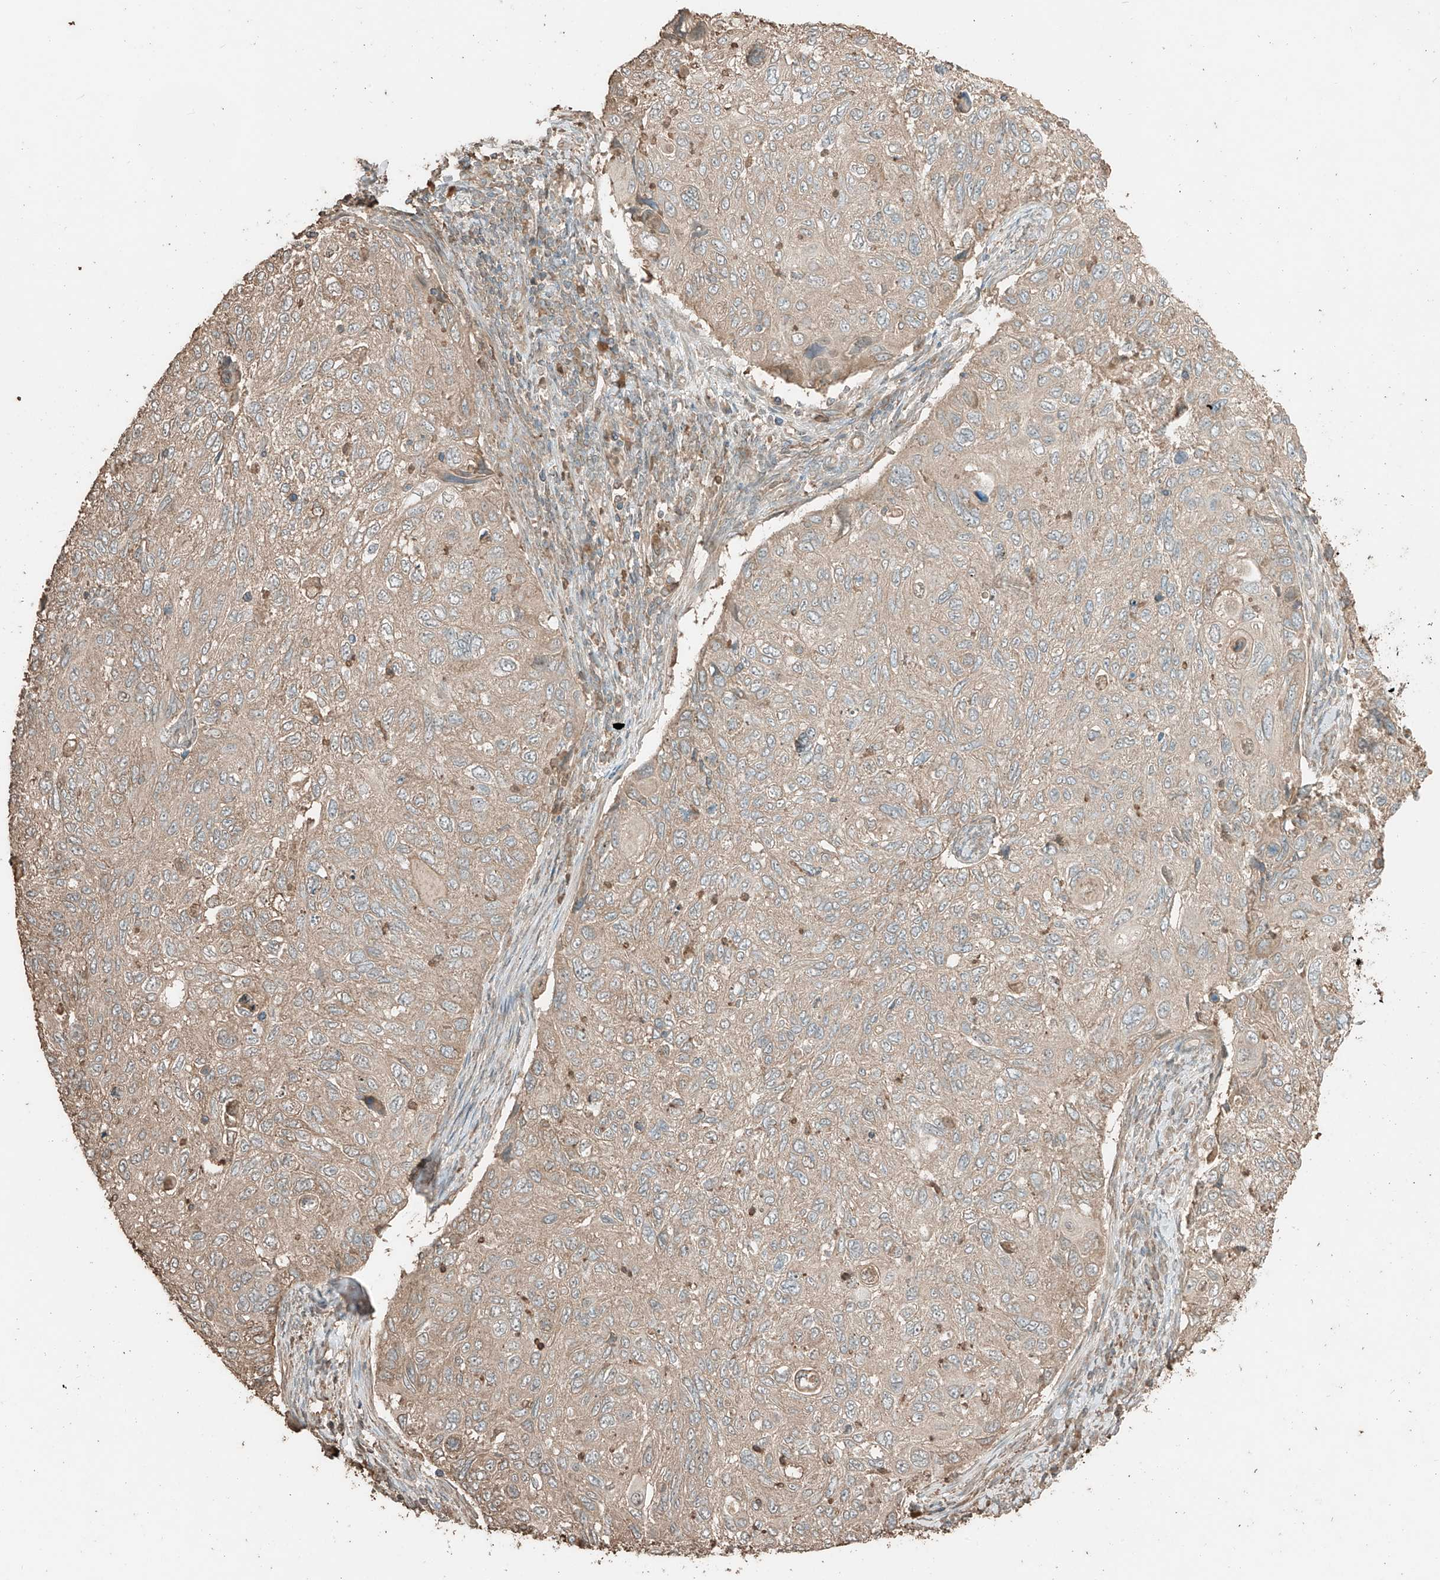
{"staining": {"intensity": "weak", "quantity": "25%-75%", "location": "cytoplasmic/membranous"}, "tissue": "cervical cancer", "cell_type": "Tumor cells", "image_type": "cancer", "snomed": [{"axis": "morphology", "description": "Squamous cell carcinoma, NOS"}, {"axis": "topography", "description": "Cervix"}], "caption": "Immunohistochemistry of human cervical cancer (squamous cell carcinoma) shows low levels of weak cytoplasmic/membranous positivity in approximately 25%-75% of tumor cells.", "gene": "RFTN2", "patient": {"sex": "female", "age": 70}}